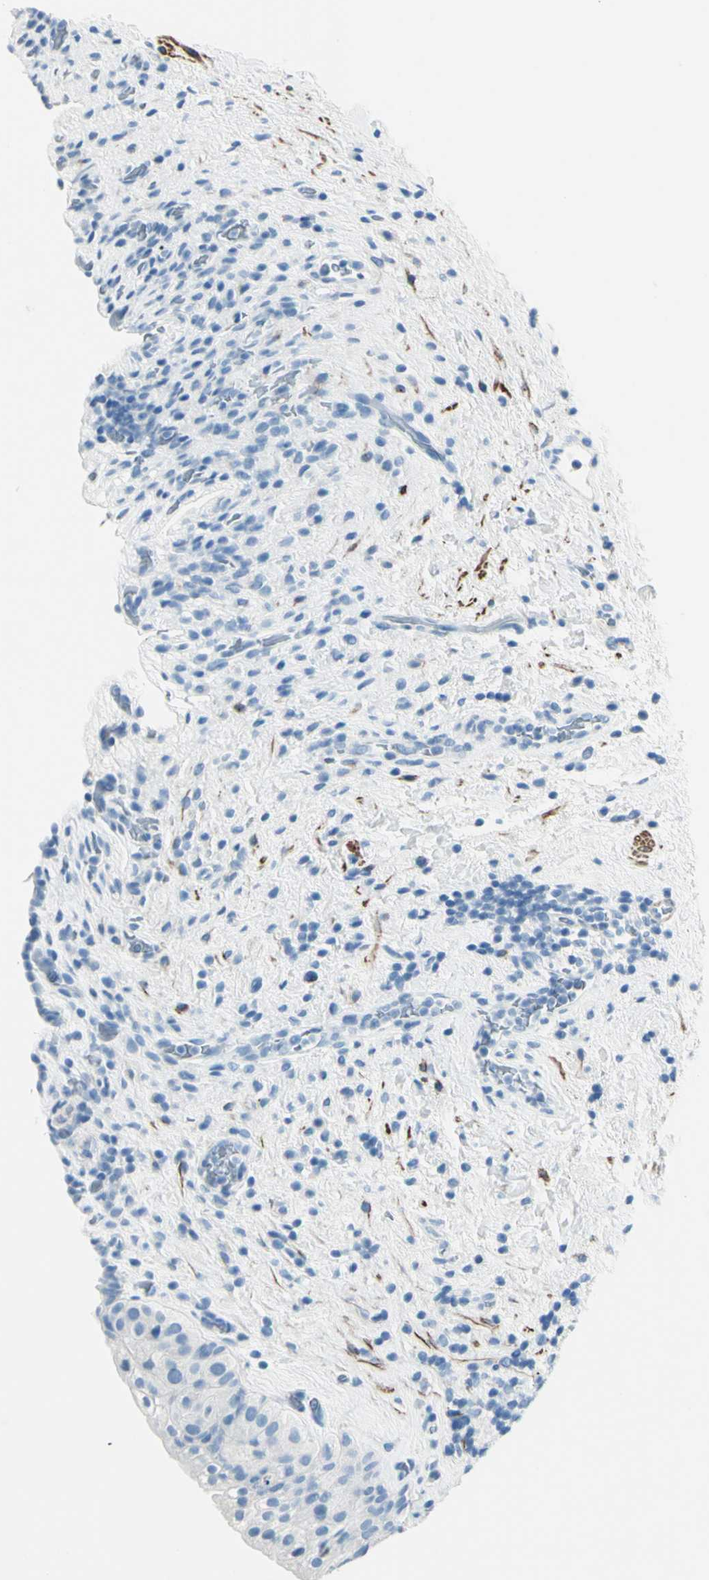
{"staining": {"intensity": "negative", "quantity": "none", "location": "none"}, "tissue": "urinary bladder", "cell_type": "Urothelial cells", "image_type": "normal", "snomed": [{"axis": "morphology", "description": "Normal tissue, NOS"}, {"axis": "topography", "description": "Urinary bladder"}], "caption": "Immunohistochemistry of normal human urinary bladder reveals no staining in urothelial cells.", "gene": "CDH15", "patient": {"sex": "female", "age": 64}}